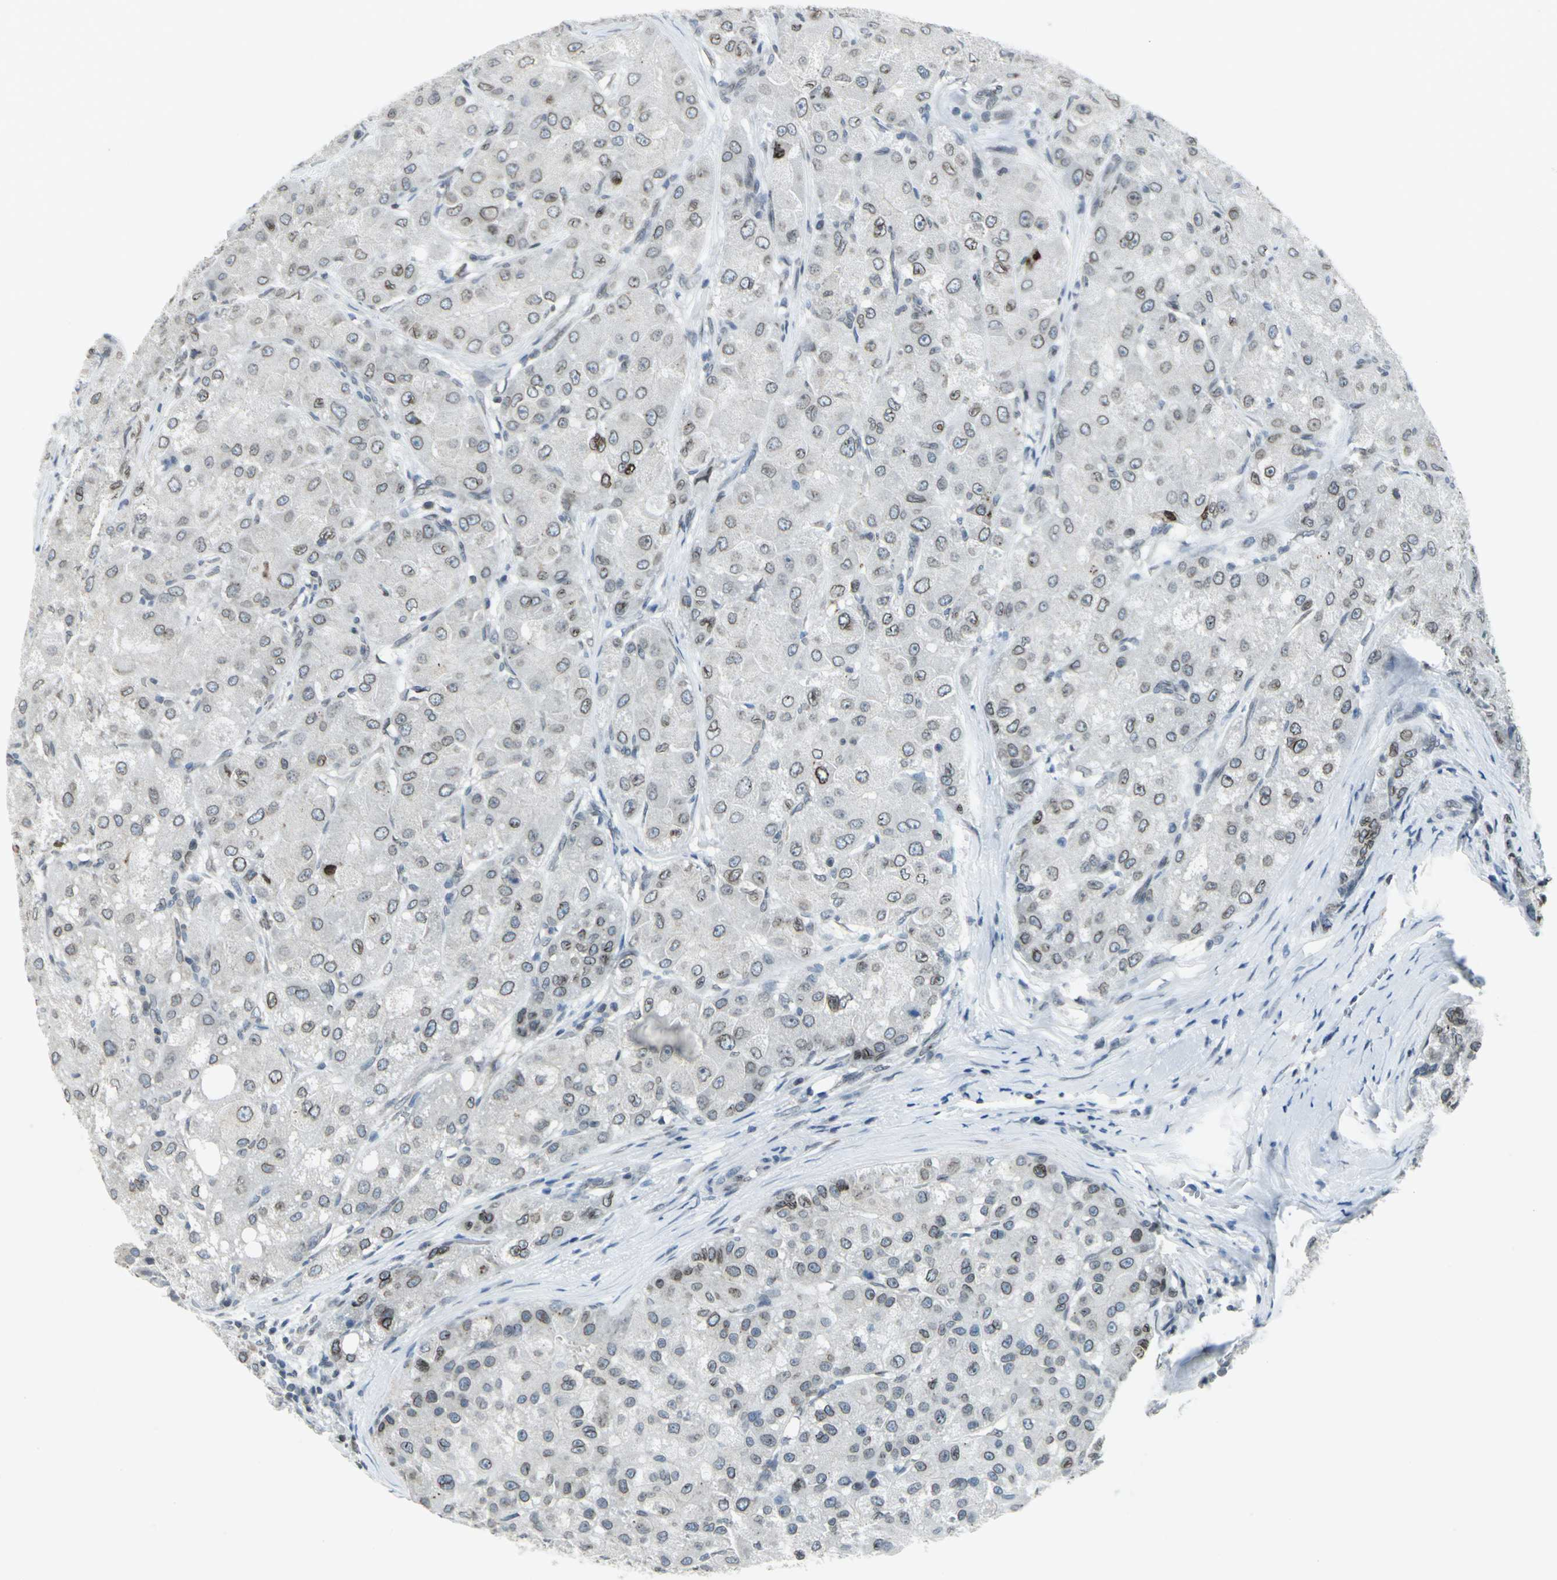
{"staining": {"intensity": "weak", "quantity": "25%-75%", "location": "cytoplasmic/membranous,nuclear"}, "tissue": "liver cancer", "cell_type": "Tumor cells", "image_type": "cancer", "snomed": [{"axis": "morphology", "description": "Carcinoma, Hepatocellular, NOS"}, {"axis": "topography", "description": "Liver"}], "caption": "Liver cancer (hepatocellular carcinoma) stained for a protein demonstrates weak cytoplasmic/membranous and nuclear positivity in tumor cells.", "gene": "SNUPN", "patient": {"sex": "male", "age": 80}}